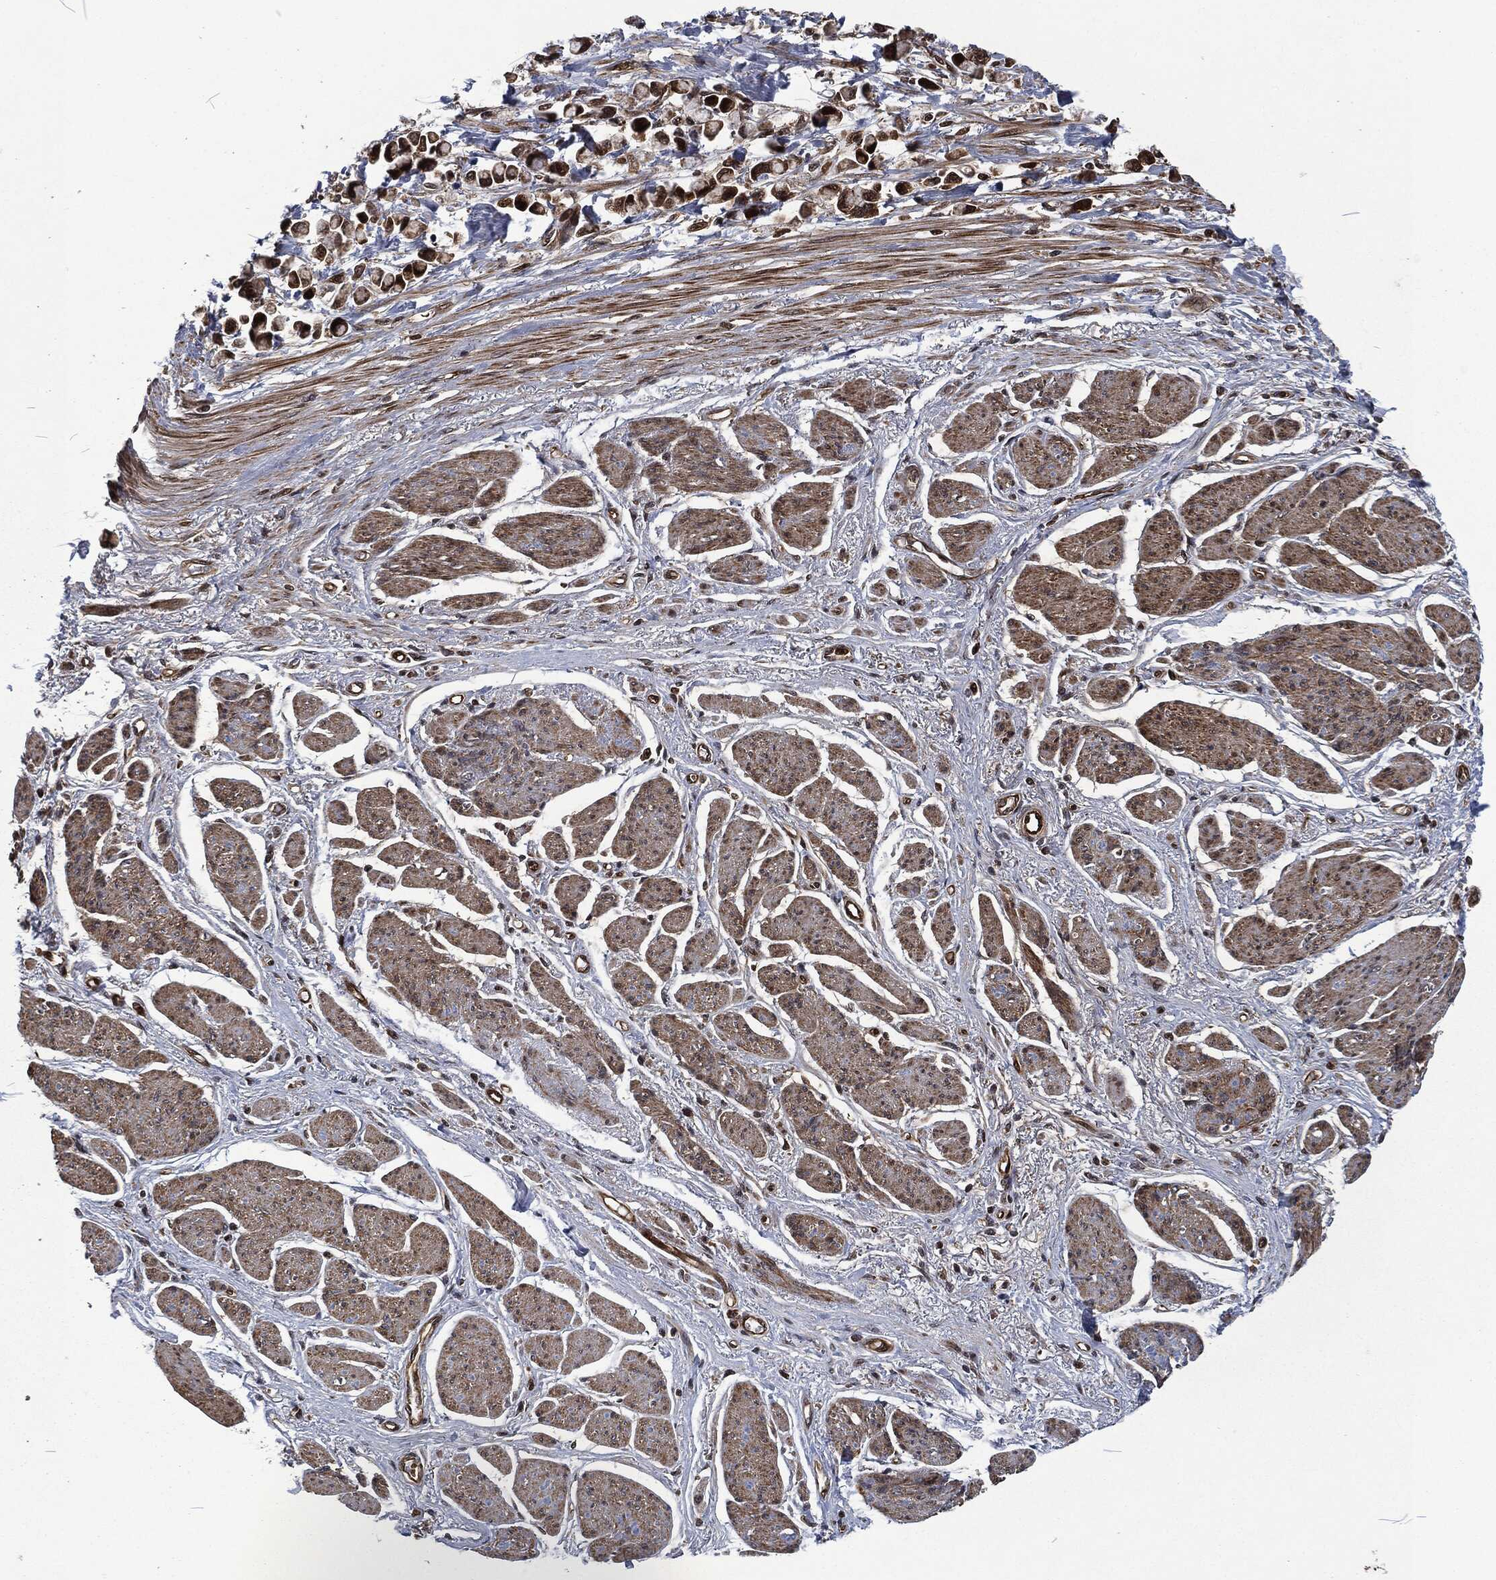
{"staining": {"intensity": "strong", "quantity": ">75%", "location": "cytoplasmic/membranous"}, "tissue": "stomach cancer", "cell_type": "Tumor cells", "image_type": "cancer", "snomed": [{"axis": "morphology", "description": "Adenocarcinoma, NOS"}, {"axis": "topography", "description": "Stomach"}], "caption": "Adenocarcinoma (stomach) stained with a protein marker shows strong staining in tumor cells.", "gene": "CMPK2", "patient": {"sex": "female", "age": 81}}